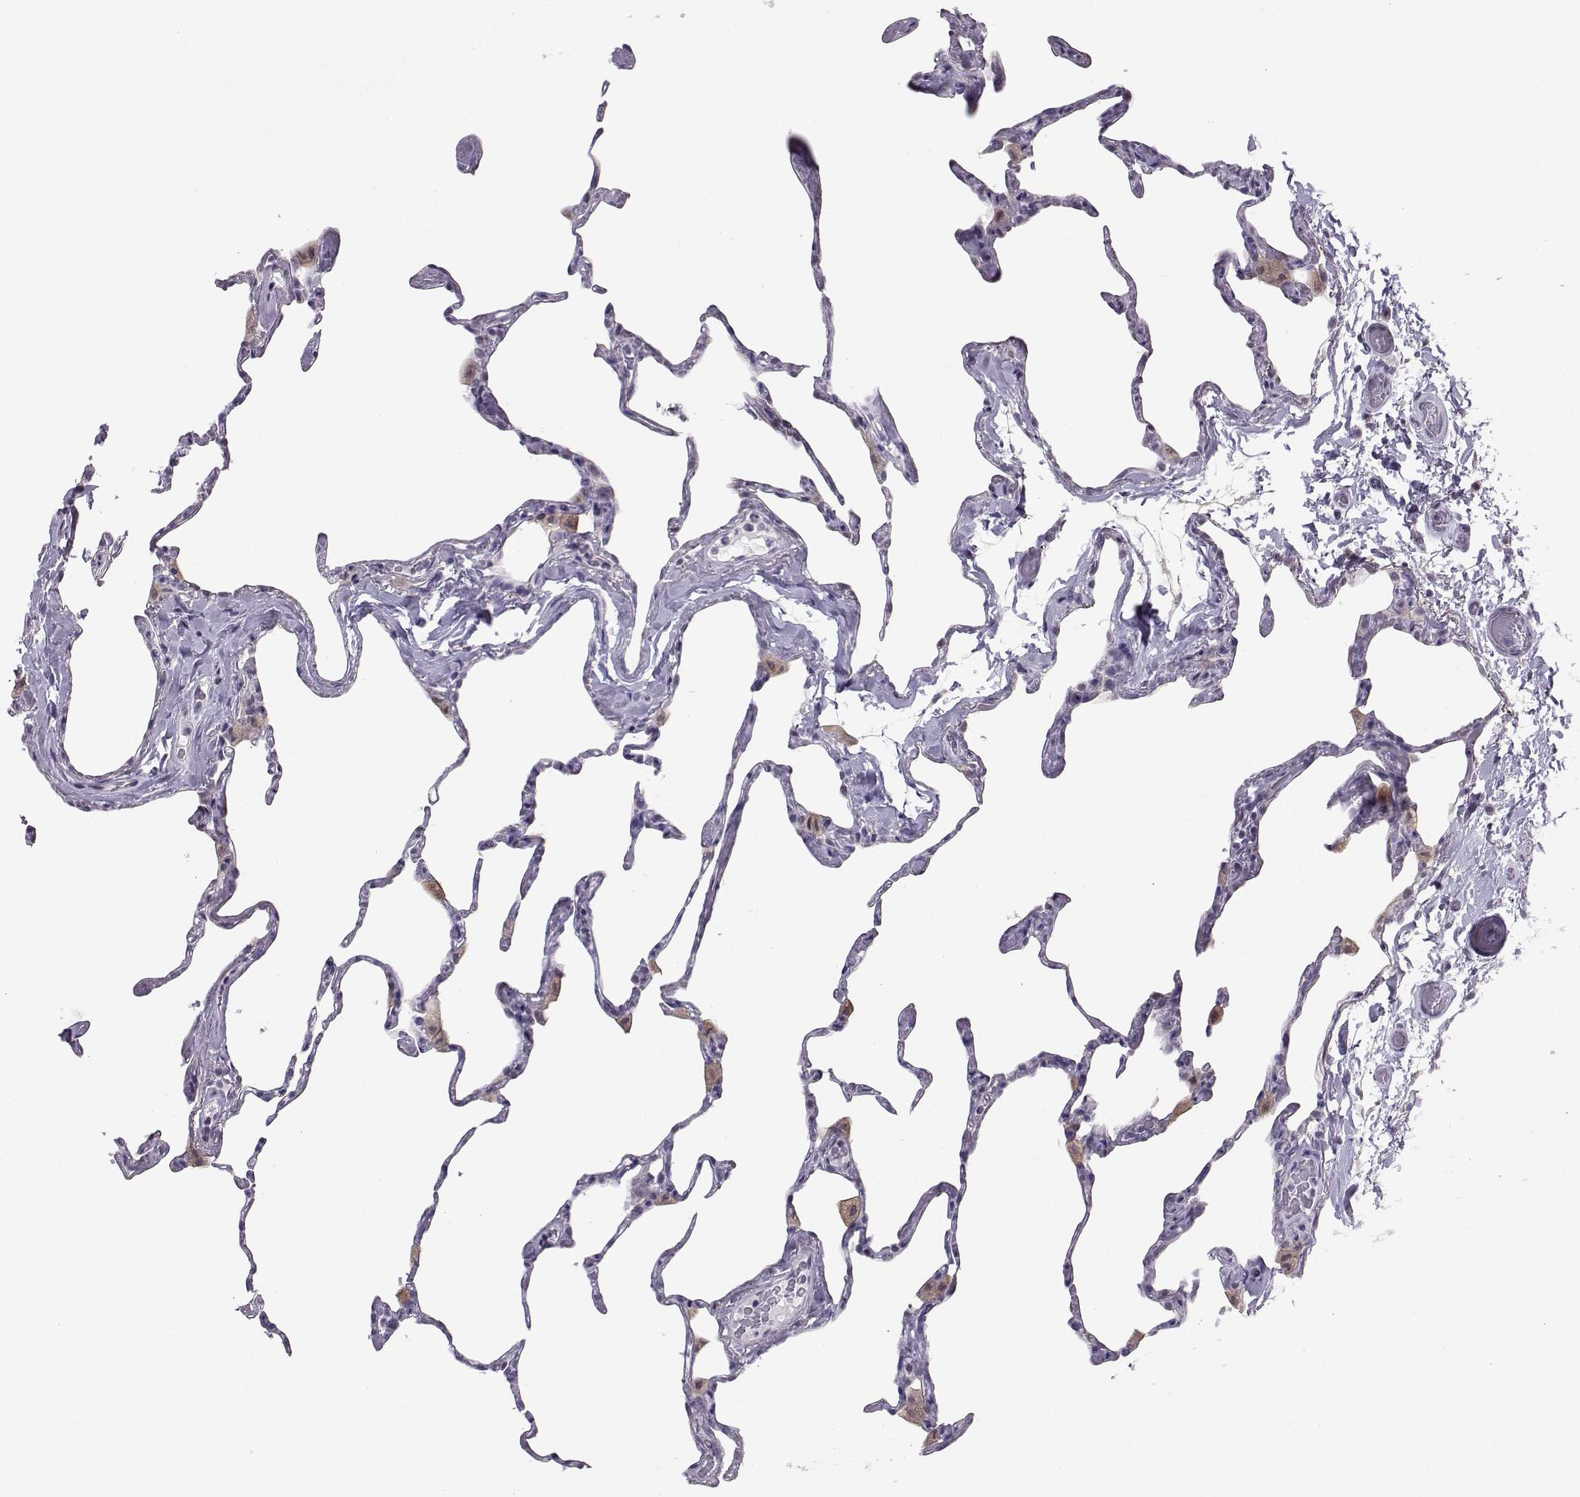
{"staining": {"intensity": "negative", "quantity": "none", "location": "none"}, "tissue": "lung", "cell_type": "Alveolar cells", "image_type": "normal", "snomed": [{"axis": "morphology", "description": "Normal tissue, NOS"}, {"axis": "topography", "description": "Lung"}], "caption": "IHC histopathology image of benign lung: lung stained with DAB exhibits no significant protein staining in alveolar cells.", "gene": "DNAAF1", "patient": {"sex": "male", "age": 65}}